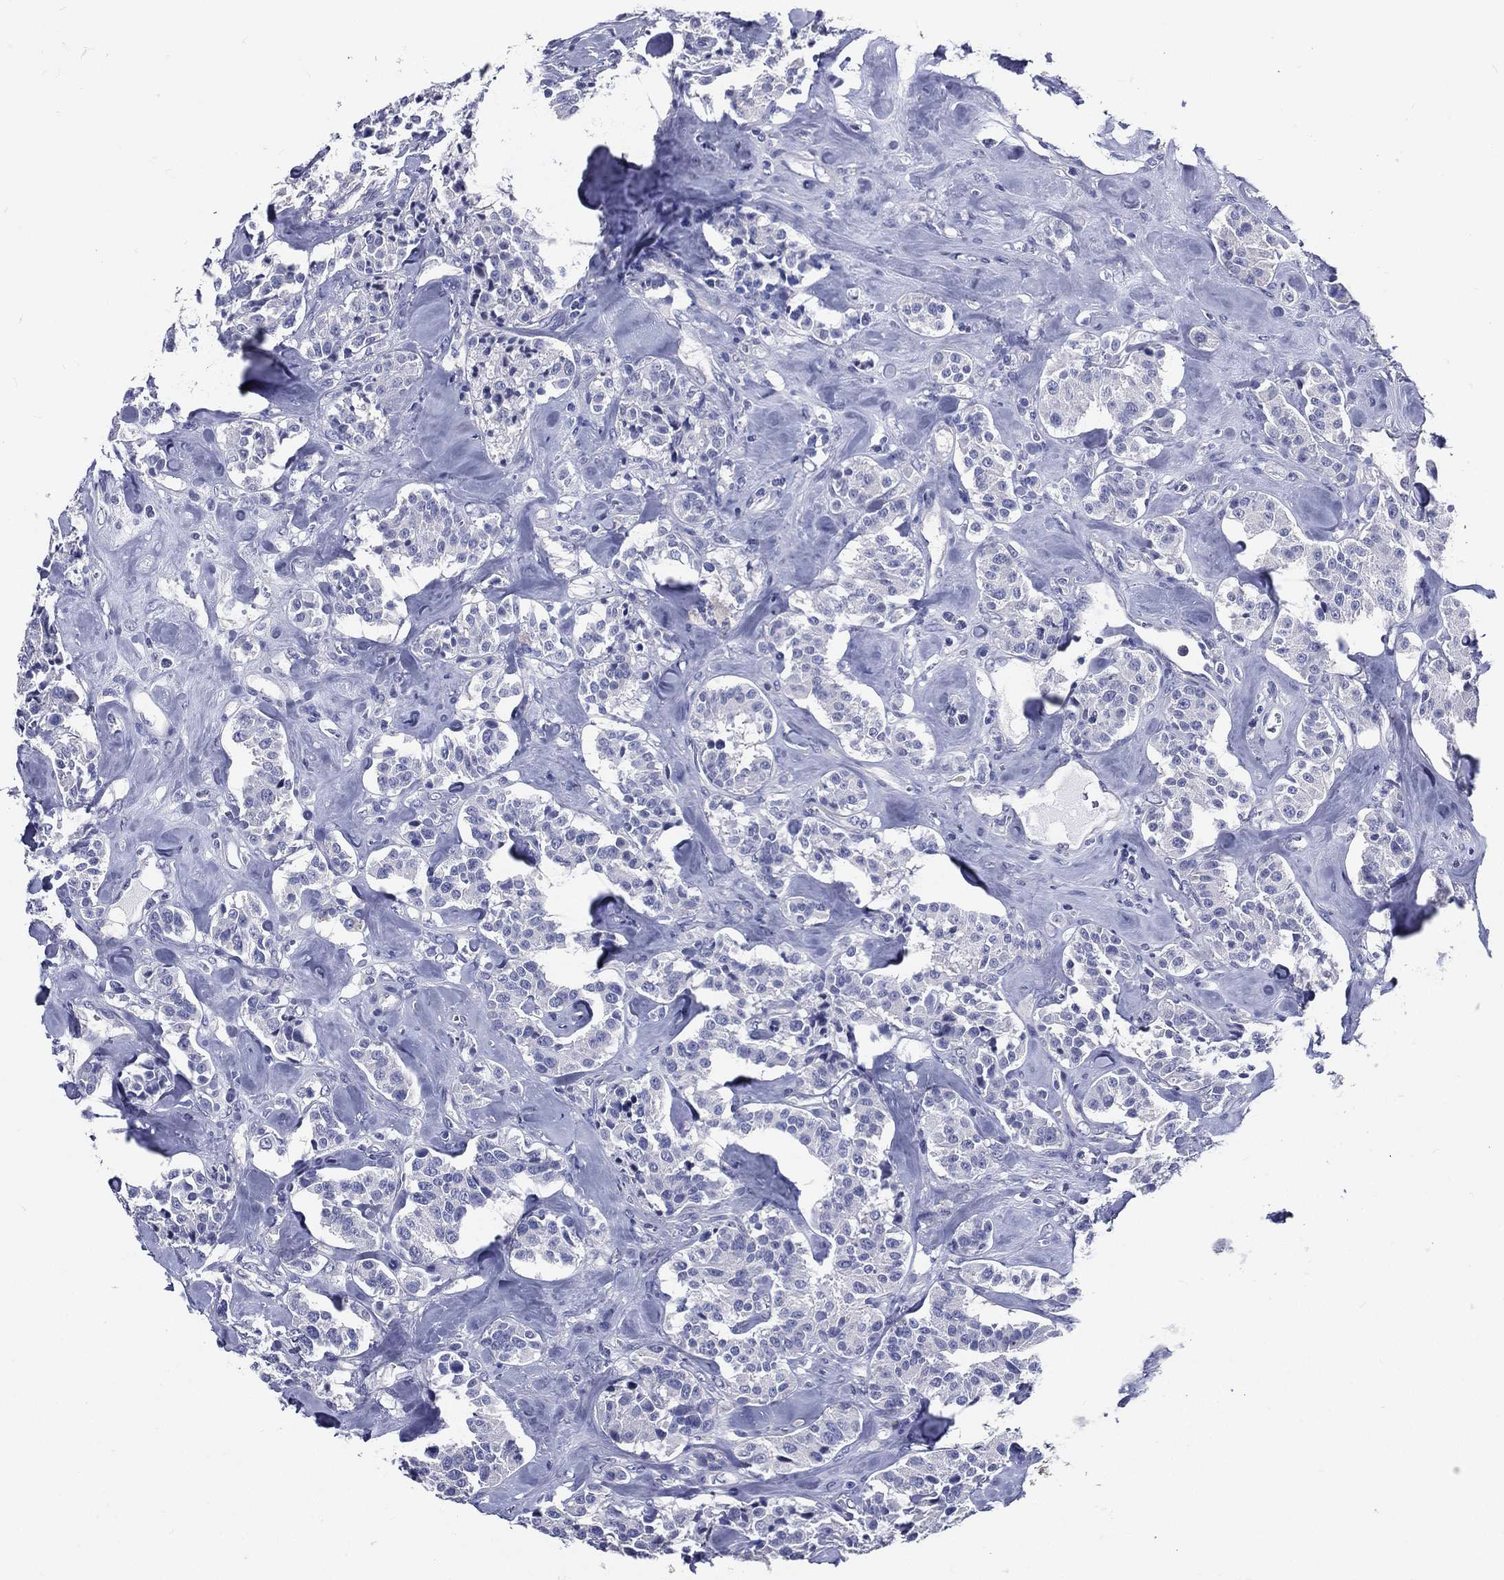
{"staining": {"intensity": "negative", "quantity": "none", "location": "none"}, "tissue": "carcinoid", "cell_type": "Tumor cells", "image_type": "cancer", "snomed": [{"axis": "morphology", "description": "Carcinoid, malignant, NOS"}, {"axis": "topography", "description": "Pancreas"}], "caption": "Malignant carcinoid was stained to show a protein in brown. There is no significant positivity in tumor cells. (Immunohistochemistry, brightfield microscopy, high magnification).", "gene": "DPYS", "patient": {"sex": "male", "age": 41}}